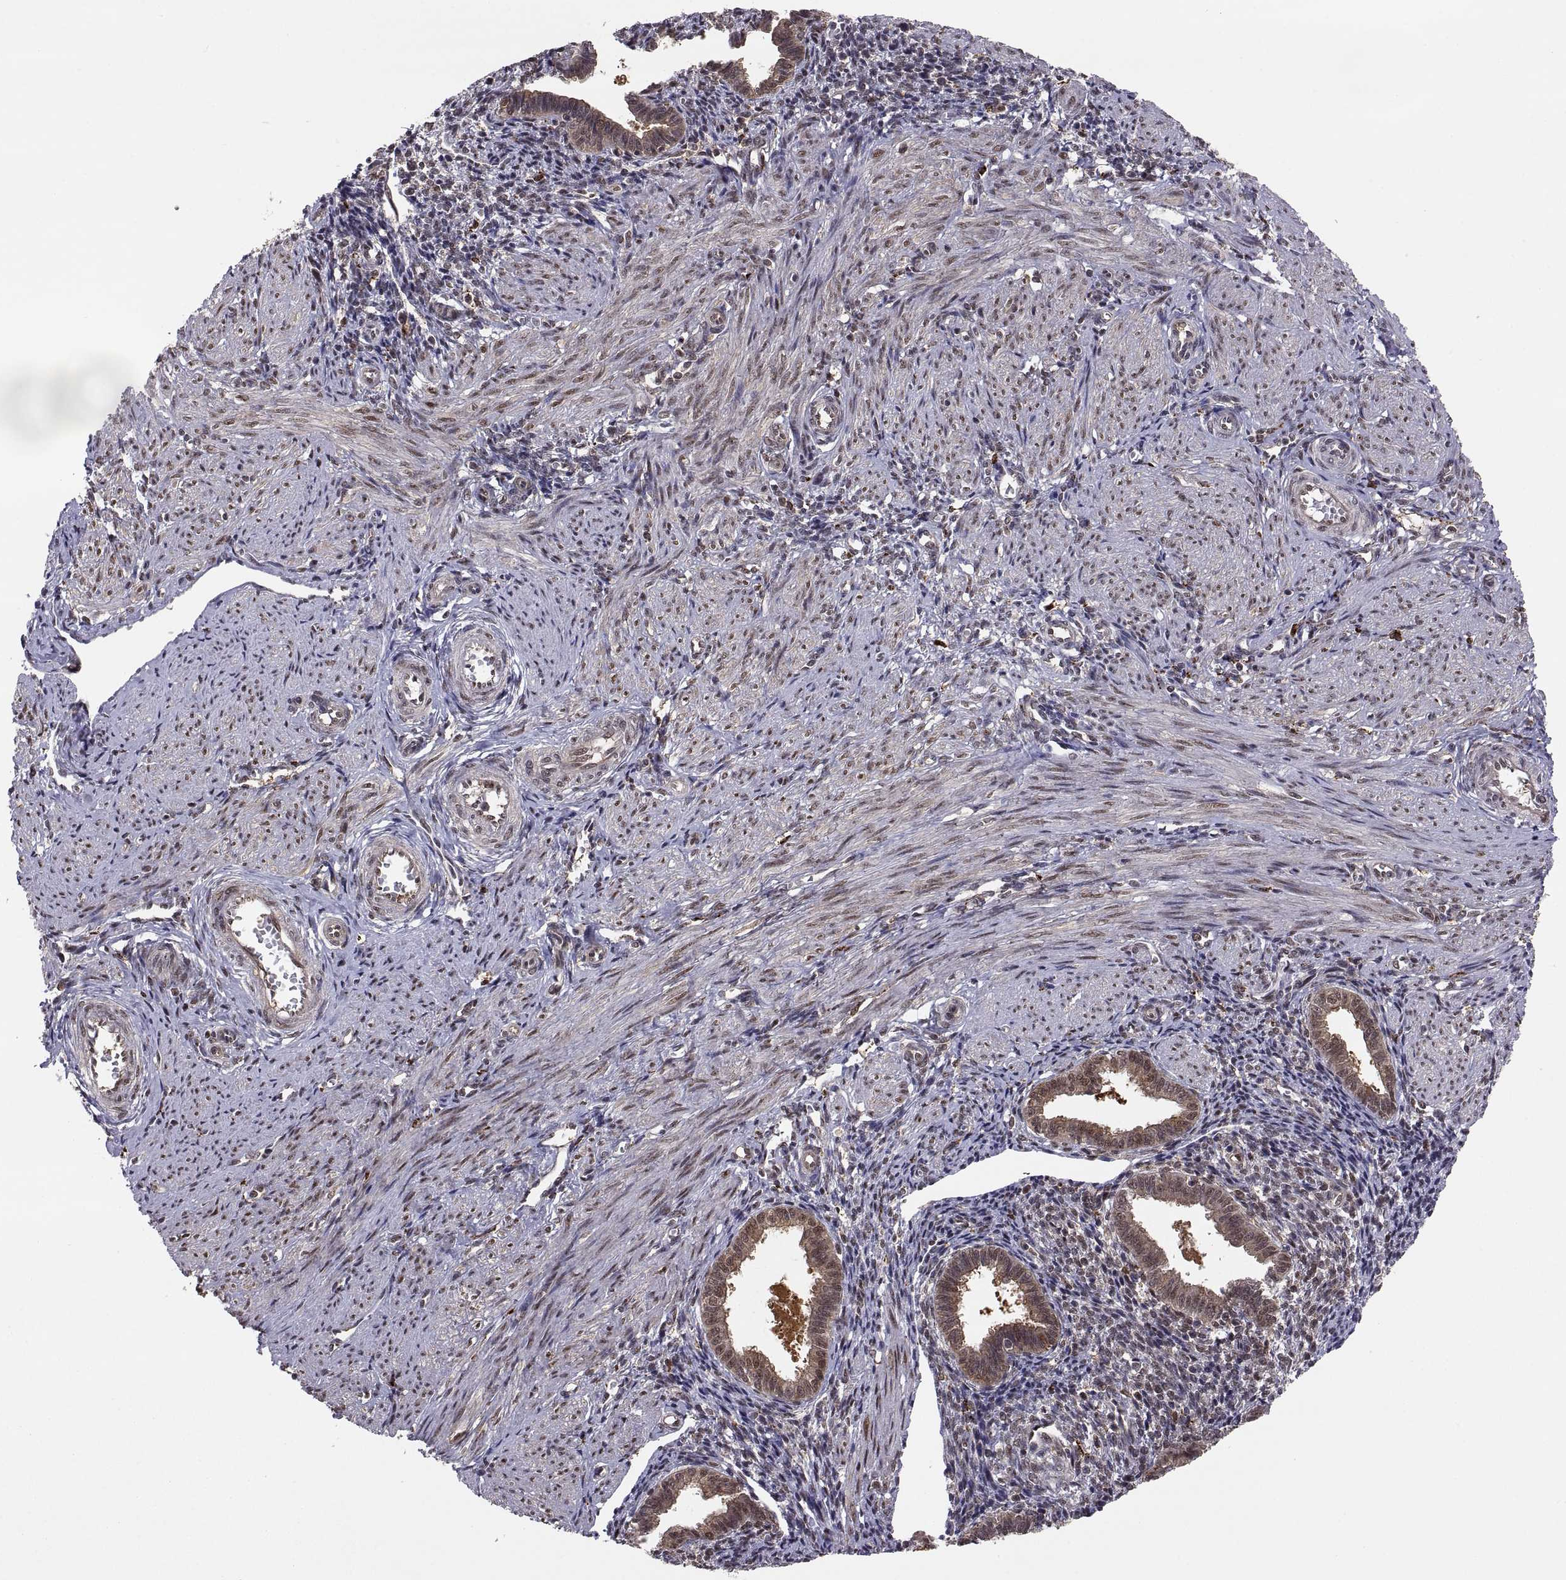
{"staining": {"intensity": "negative", "quantity": "none", "location": "none"}, "tissue": "endometrium", "cell_type": "Cells in endometrial stroma", "image_type": "normal", "snomed": [{"axis": "morphology", "description": "Normal tissue, NOS"}, {"axis": "topography", "description": "Endometrium"}], "caption": "The histopathology image shows no staining of cells in endometrial stroma in benign endometrium.", "gene": "PSMC2", "patient": {"sex": "female", "age": 37}}